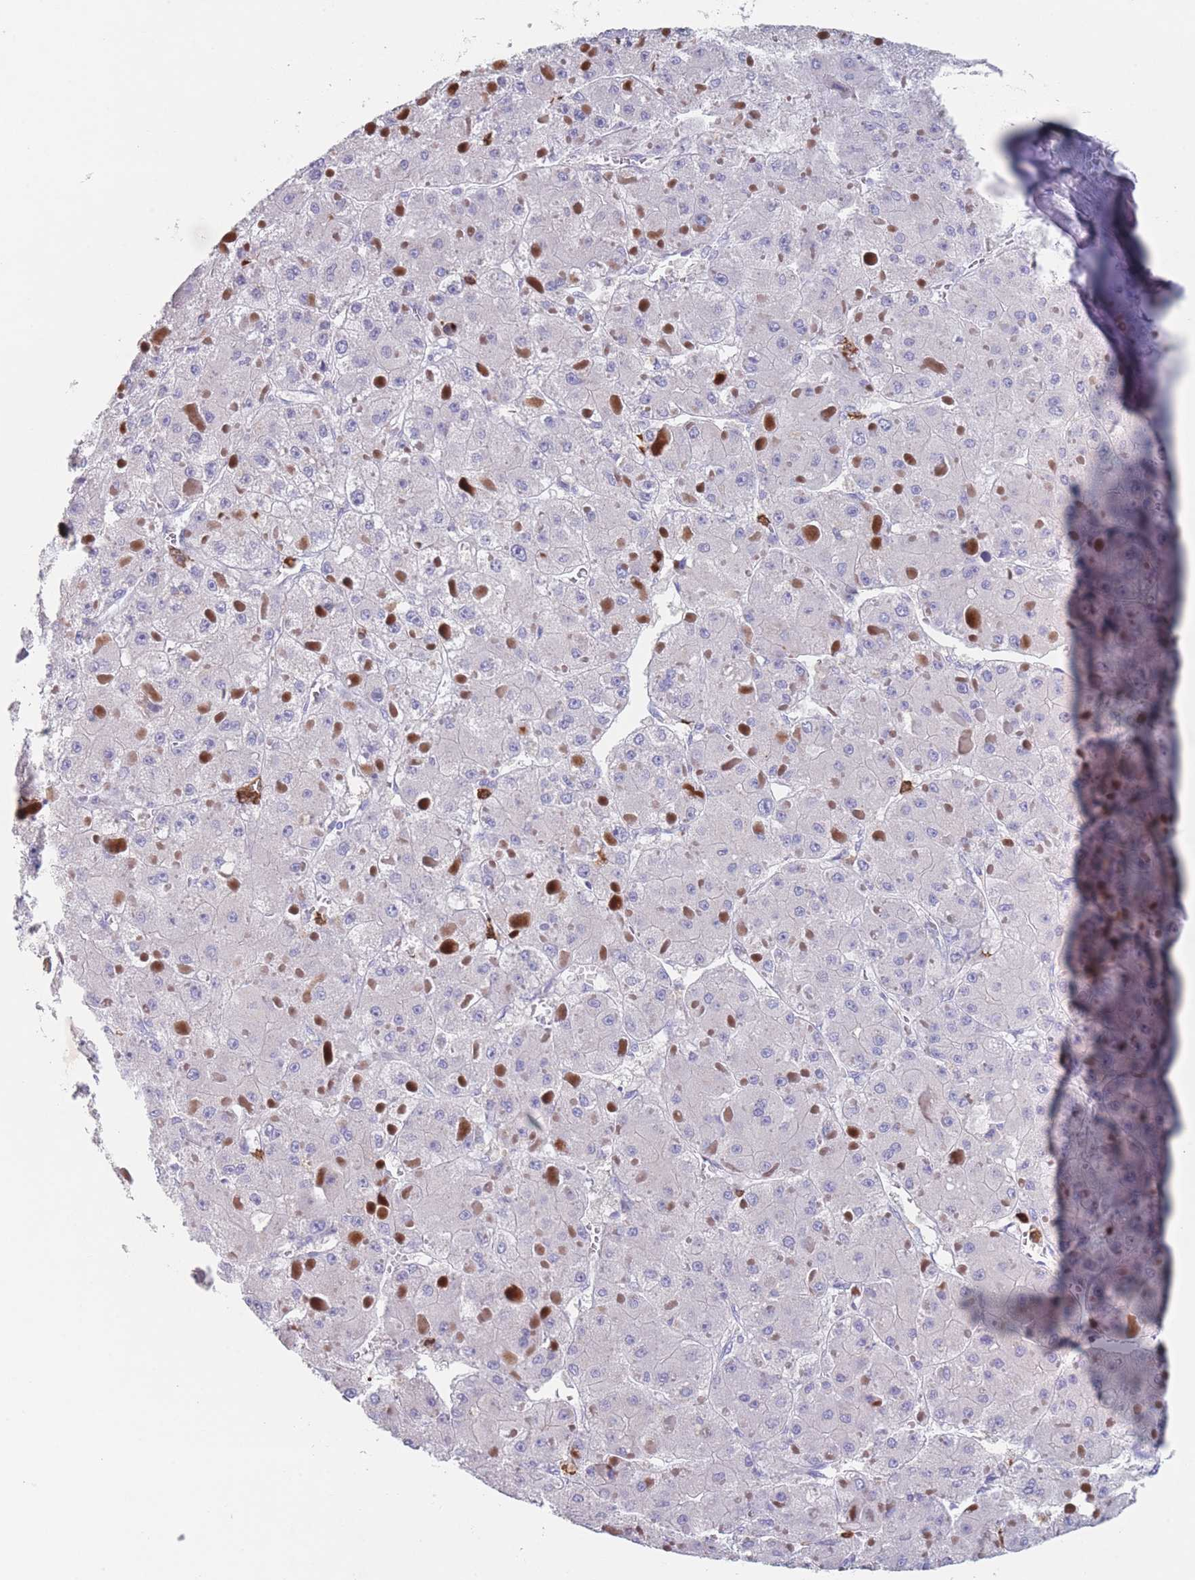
{"staining": {"intensity": "negative", "quantity": "none", "location": "none"}, "tissue": "liver cancer", "cell_type": "Tumor cells", "image_type": "cancer", "snomed": [{"axis": "morphology", "description": "Carcinoma, Hepatocellular, NOS"}, {"axis": "topography", "description": "Liver"}], "caption": "Immunohistochemistry (IHC) micrograph of human liver cancer stained for a protein (brown), which displays no expression in tumor cells.", "gene": "ATP1A3", "patient": {"sex": "female", "age": 73}}